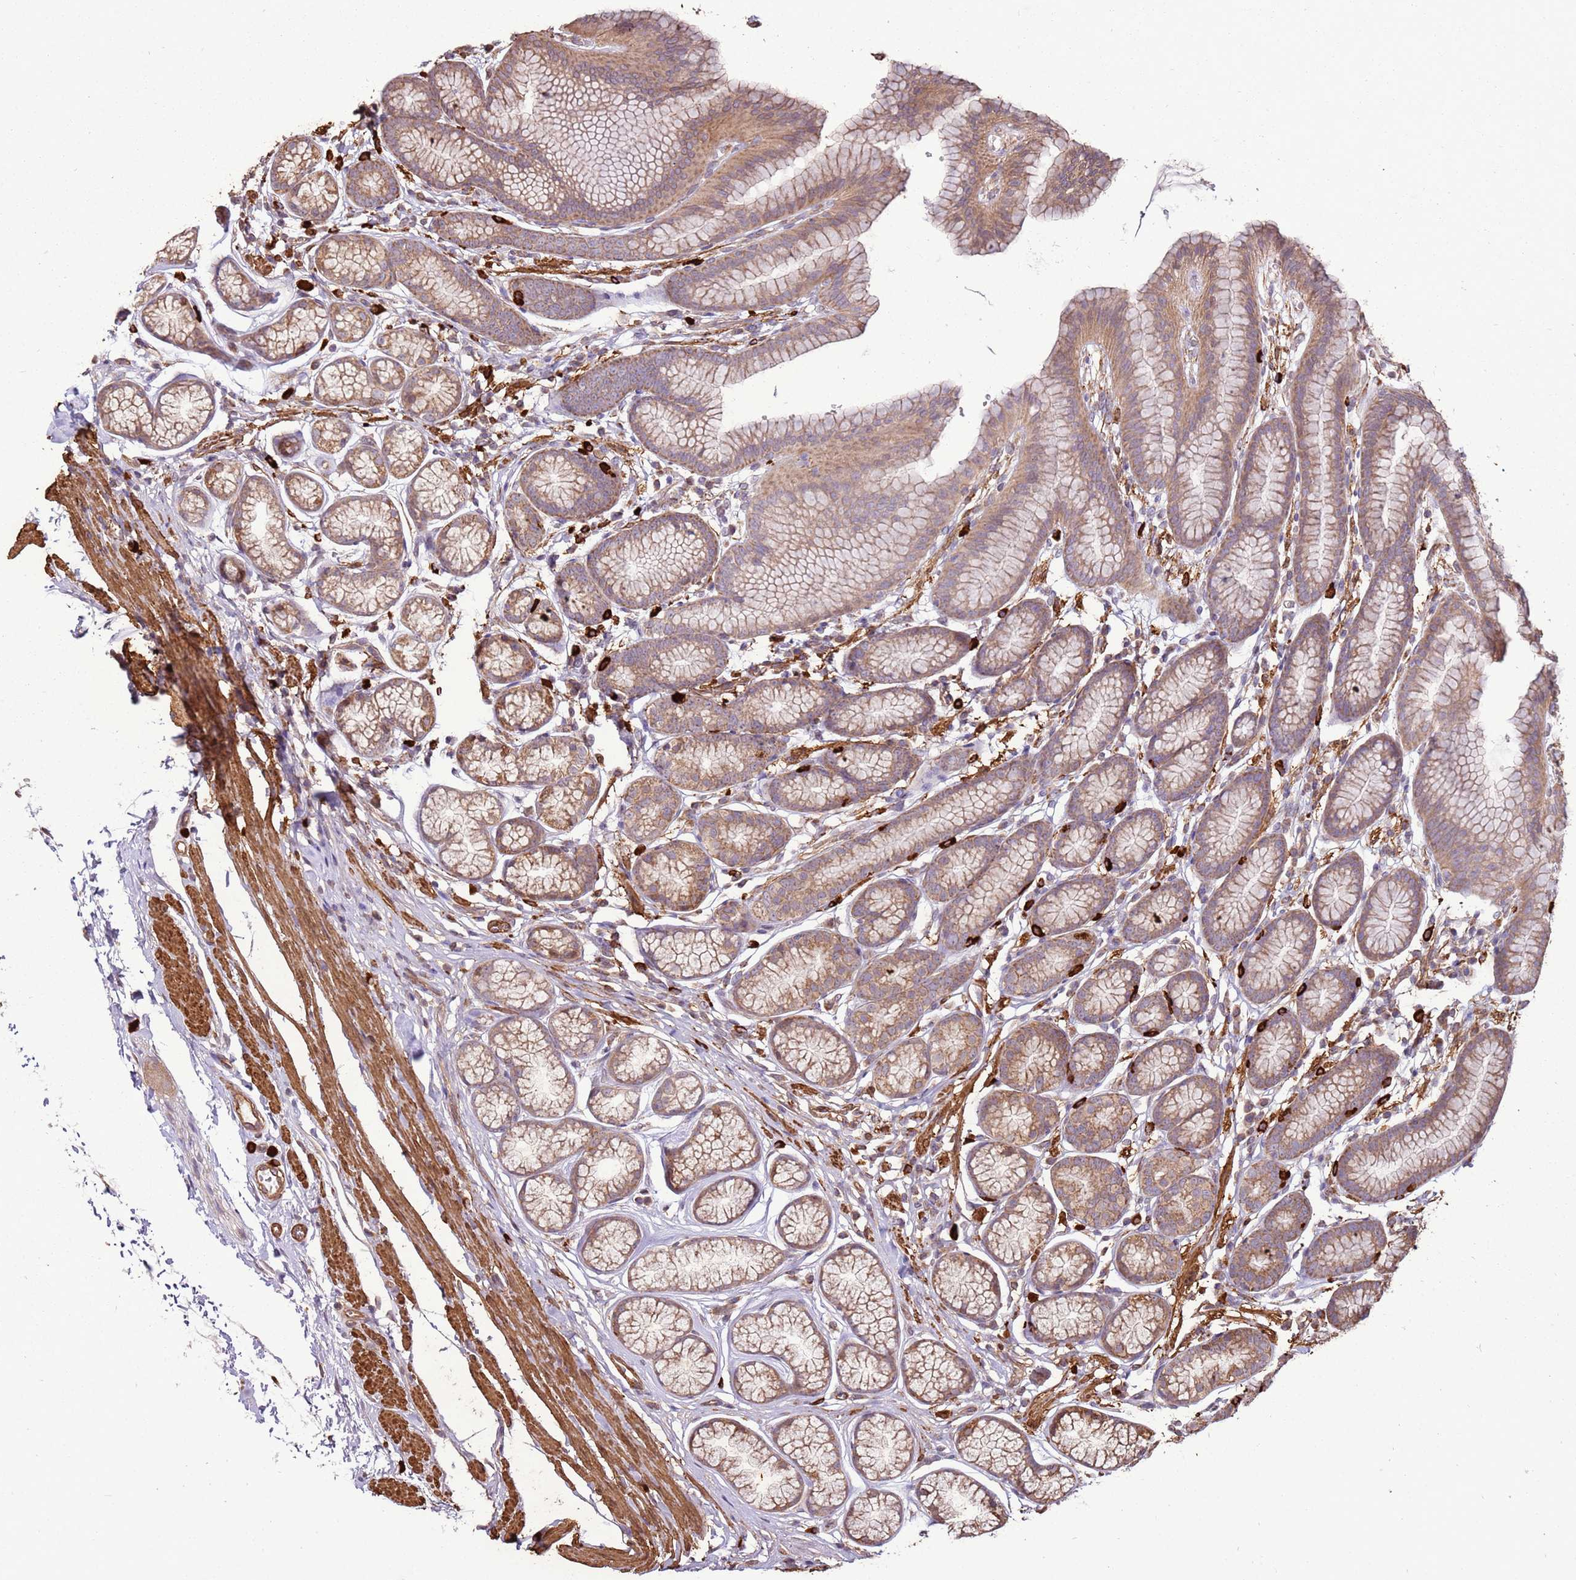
{"staining": {"intensity": "moderate", "quantity": "25%-75%", "location": "cytoplasmic/membranous"}, "tissue": "stomach", "cell_type": "Glandular cells", "image_type": "normal", "snomed": [{"axis": "morphology", "description": "Normal tissue, NOS"}, {"axis": "topography", "description": "Stomach"}], "caption": "Stomach was stained to show a protein in brown. There is medium levels of moderate cytoplasmic/membranous expression in about 25%-75% of glandular cells. The staining was performed using DAB to visualize the protein expression in brown, while the nuclei were stained in blue with hematoxylin (Magnification: 20x).", "gene": "DDX59", "patient": {"sex": "male", "age": 42}}